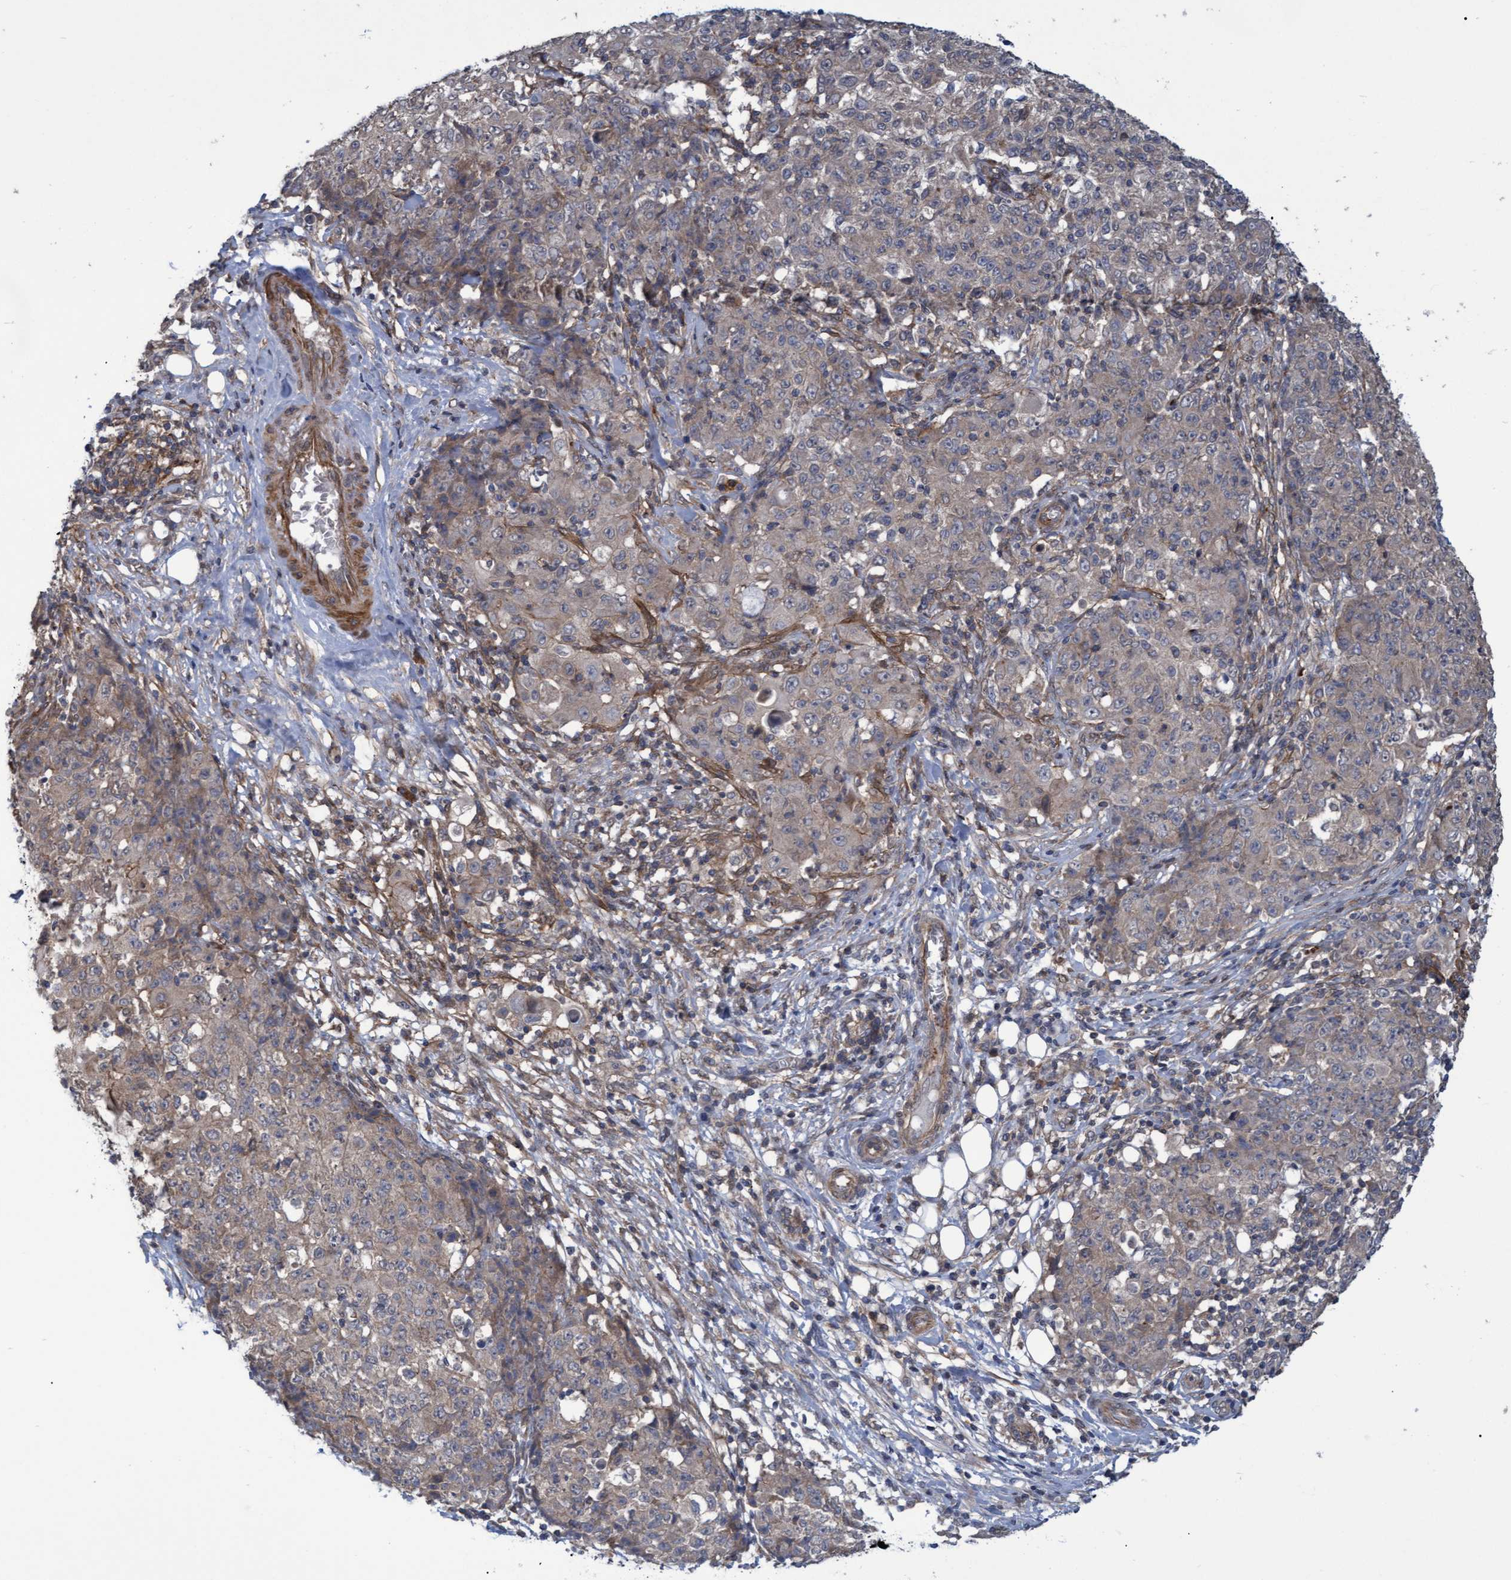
{"staining": {"intensity": "weak", "quantity": "25%-75%", "location": "cytoplasmic/membranous"}, "tissue": "ovarian cancer", "cell_type": "Tumor cells", "image_type": "cancer", "snomed": [{"axis": "morphology", "description": "Carcinoma, endometroid"}, {"axis": "topography", "description": "Ovary"}], "caption": "The histopathology image demonstrates a brown stain indicating the presence of a protein in the cytoplasmic/membranous of tumor cells in ovarian cancer. (IHC, brightfield microscopy, high magnification).", "gene": "NAA15", "patient": {"sex": "female", "age": 42}}